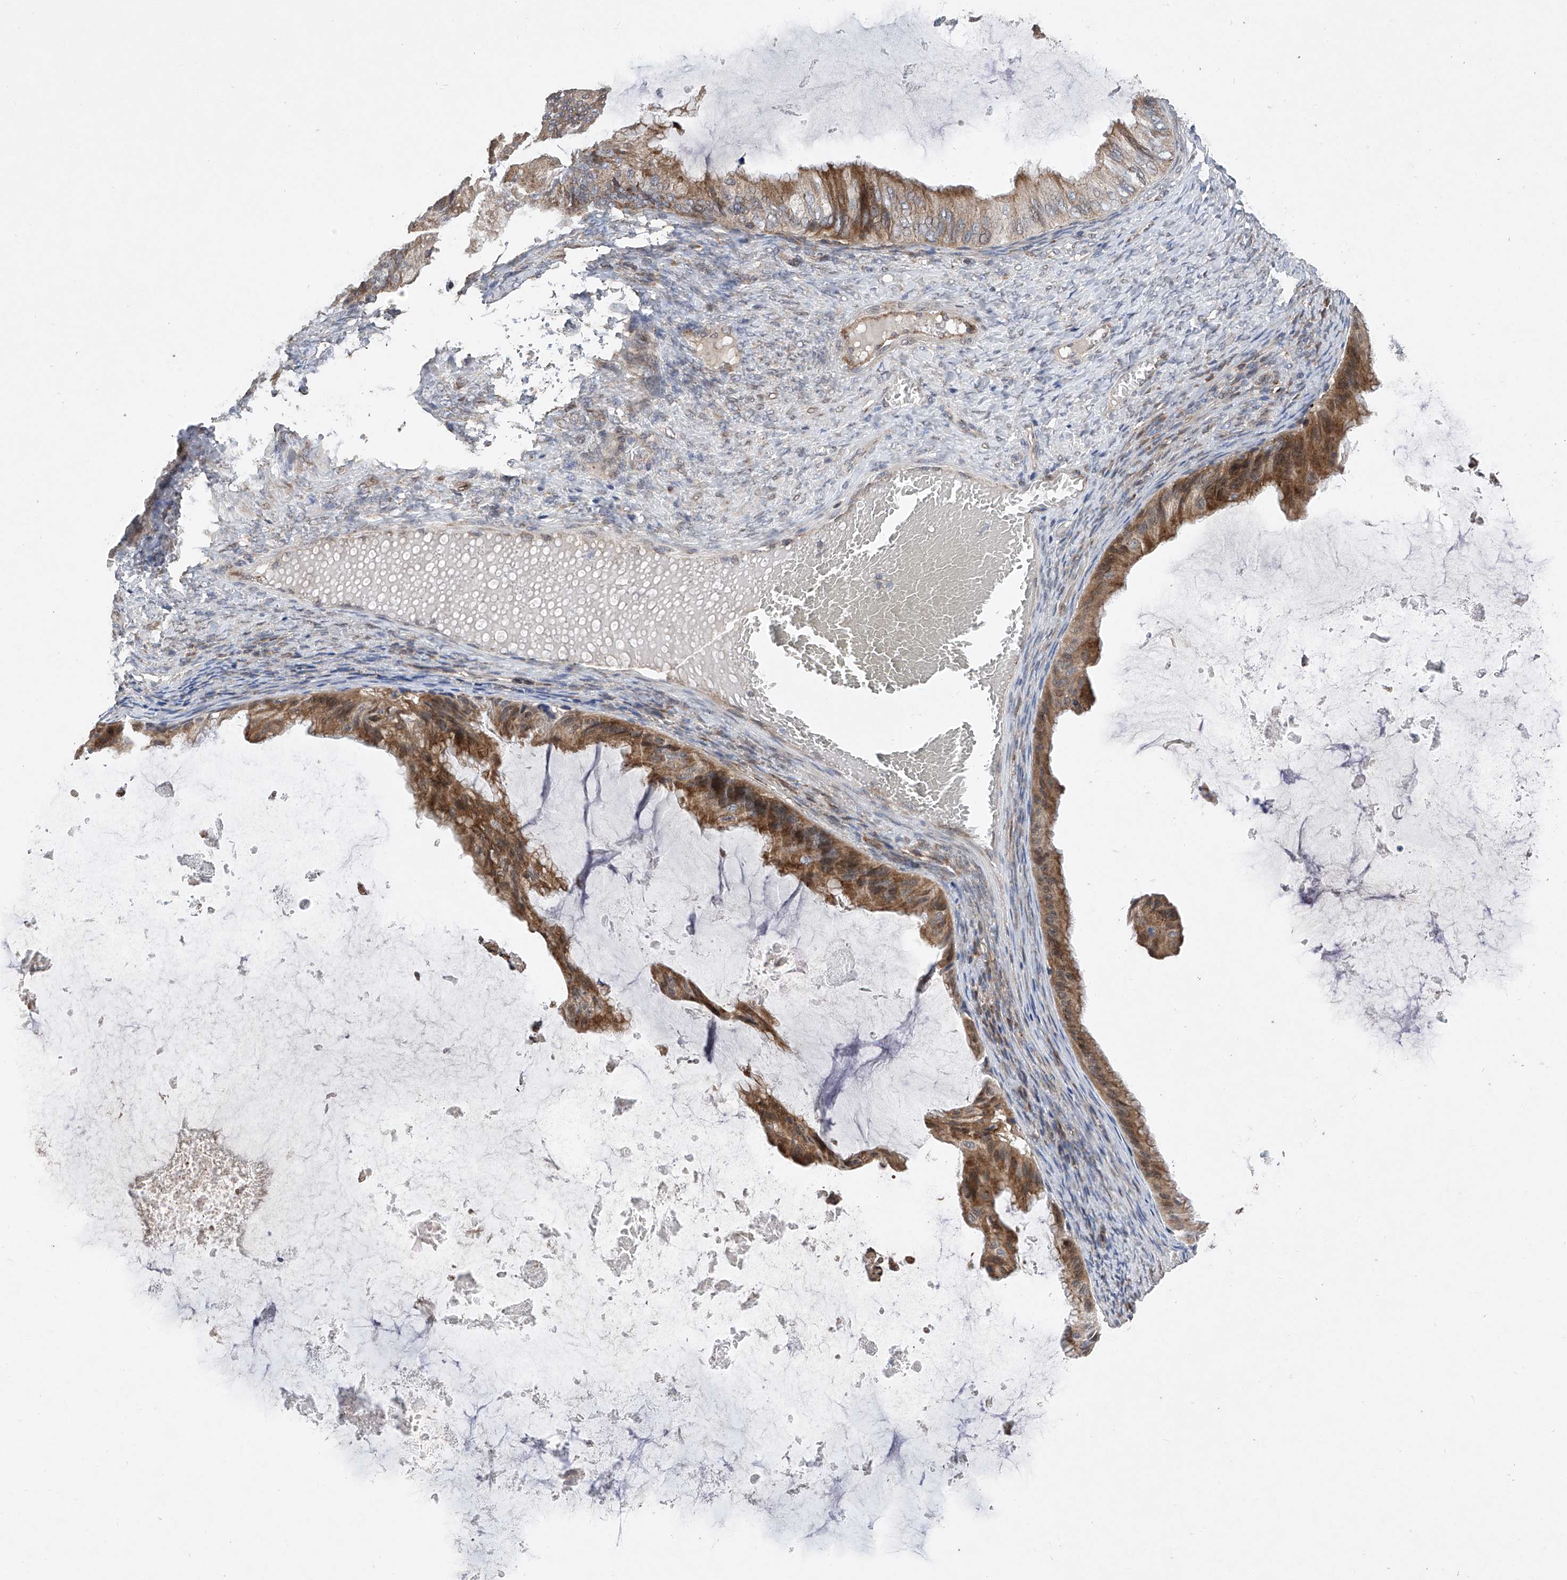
{"staining": {"intensity": "moderate", "quantity": ">75%", "location": "cytoplasmic/membranous"}, "tissue": "ovarian cancer", "cell_type": "Tumor cells", "image_type": "cancer", "snomed": [{"axis": "morphology", "description": "Cystadenocarcinoma, mucinous, NOS"}, {"axis": "topography", "description": "Ovary"}], "caption": "A brown stain shows moderate cytoplasmic/membranous staining of a protein in ovarian cancer (mucinous cystadenocarcinoma) tumor cells.", "gene": "BCKDHB", "patient": {"sex": "female", "age": 61}}